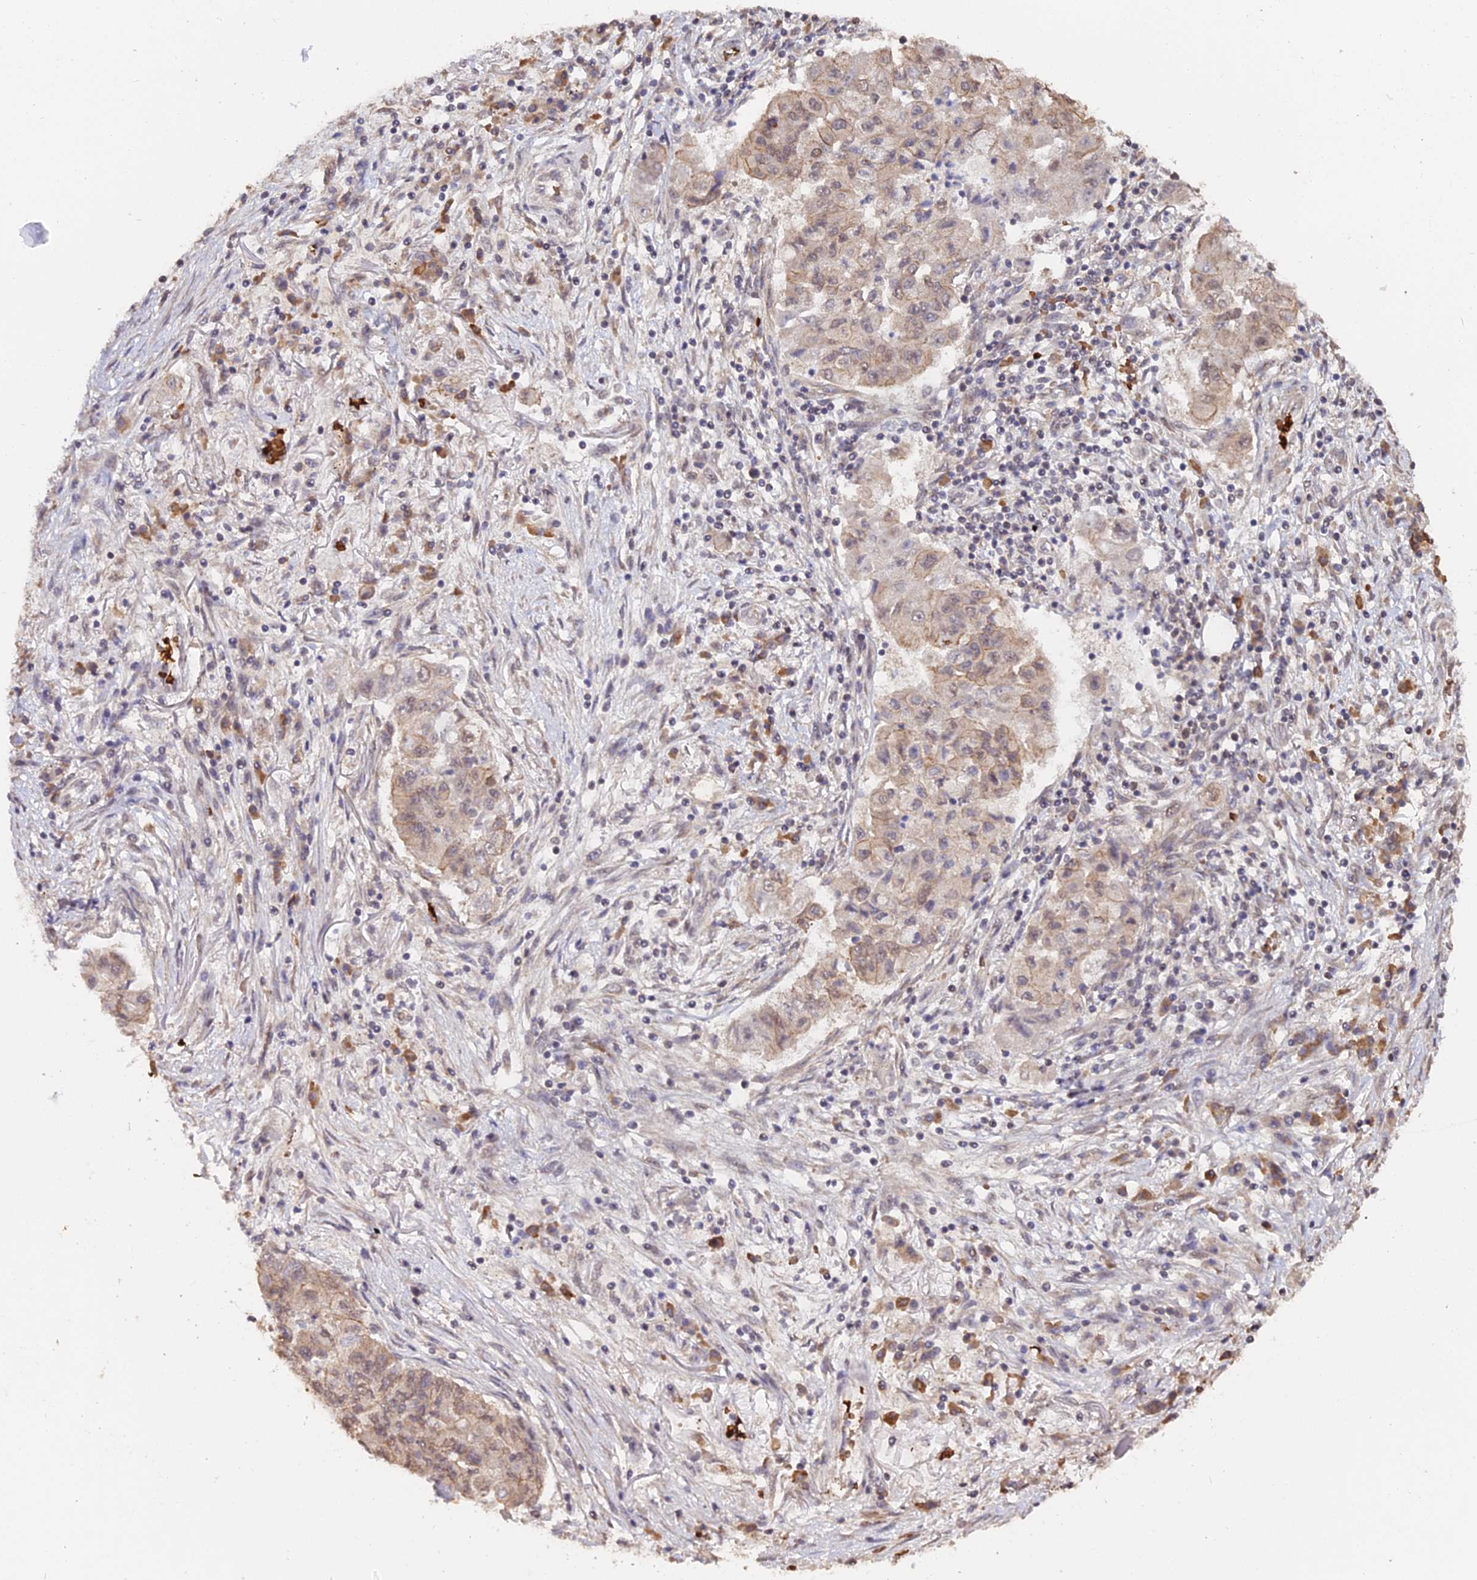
{"staining": {"intensity": "weak", "quantity": "25%-75%", "location": "cytoplasmic/membranous,nuclear"}, "tissue": "lung cancer", "cell_type": "Tumor cells", "image_type": "cancer", "snomed": [{"axis": "morphology", "description": "Squamous cell carcinoma, NOS"}, {"axis": "topography", "description": "Lung"}], "caption": "Human lung squamous cell carcinoma stained with a brown dye demonstrates weak cytoplasmic/membranous and nuclear positive expression in approximately 25%-75% of tumor cells.", "gene": "ZDBF2", "patient": {"sex": "male", "age": 74}}